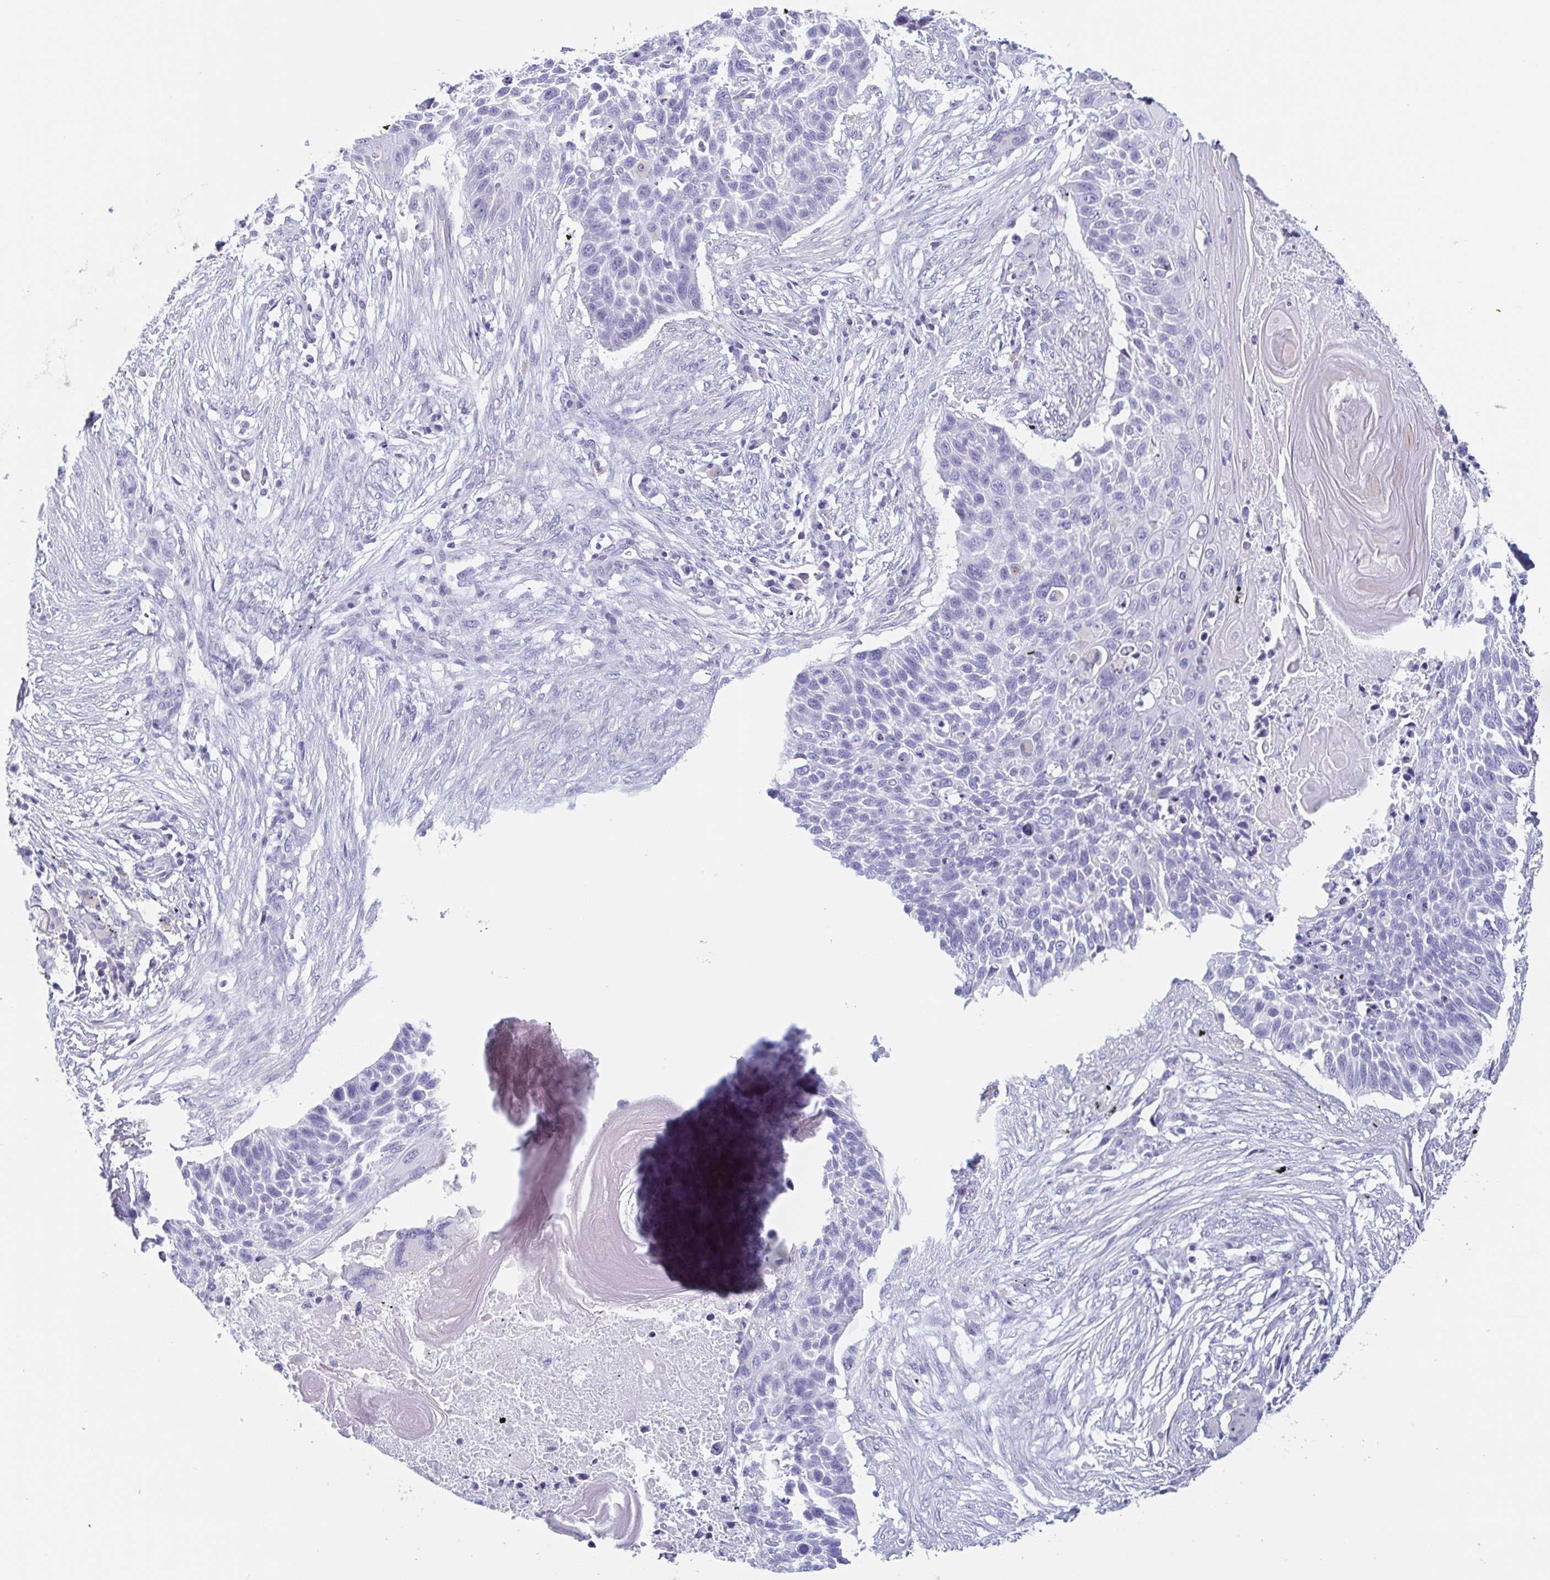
{"staining": {"intensity": "negative", "quantity": "none", "location": "none"}, "tissue": "lung cancer", "cell_type": "Tumor cells", "image_type": "cancer", "snomed": [{"axis": "morphology", "description": "Squamous cell carcinoma, NOS"}, {"axis": "topography", "description": "Lung"}], "caption": "High power microscopy image of an immunohistochemistry histopathology image of lung cancer (squamous cell carcinoma), revealing no significant positivity in tumor cells. (DAB immunohistochemistry (IHC), high magnification).", "gene": "TAGLN3", "patient": {"sex": "male", "age": 78}}